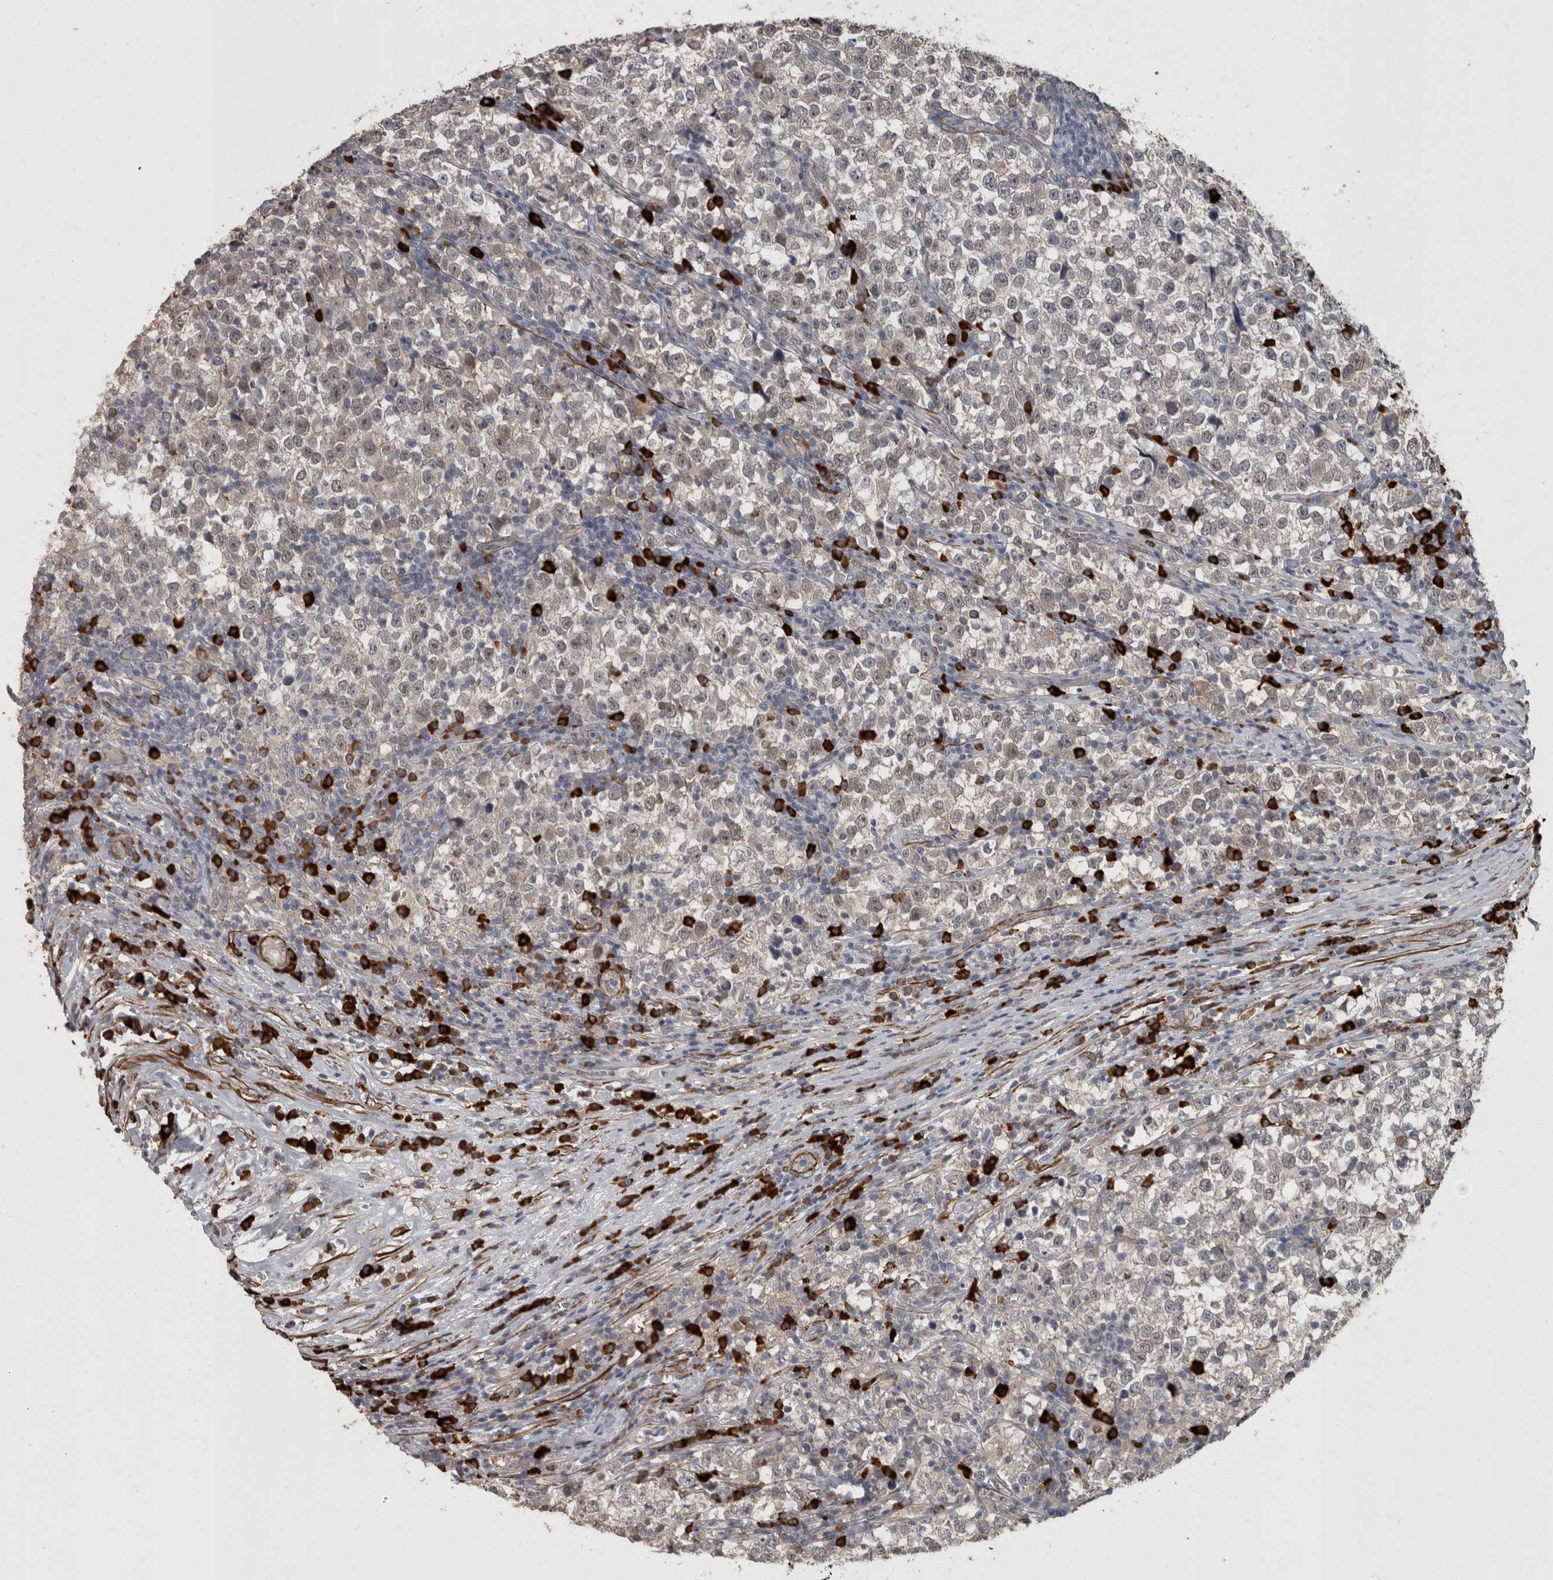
{"staining": {"intensity": "negative", "quantity": "none", "location": "none"}, "tissue": "testis cancer", "cell_type": "Tumor cells", "image_type": "cancer", "snomed": [{"axis": "morphology", "description": "Normal tissue, NOS"}, {"axis": "morphology", "description": "Seminoma, NOS"}, {"axis": "topography", "description": "Testis"}], "caption": "Immunohistochemistry histopathology image of neoplastic tissue: testis seminoma stained with DAB (3,3'-diaminobenzidine) displays no significant protein staining in tumor cells.", "gene": "MASTL", "patient": {"sex": "male", "age": 43}}